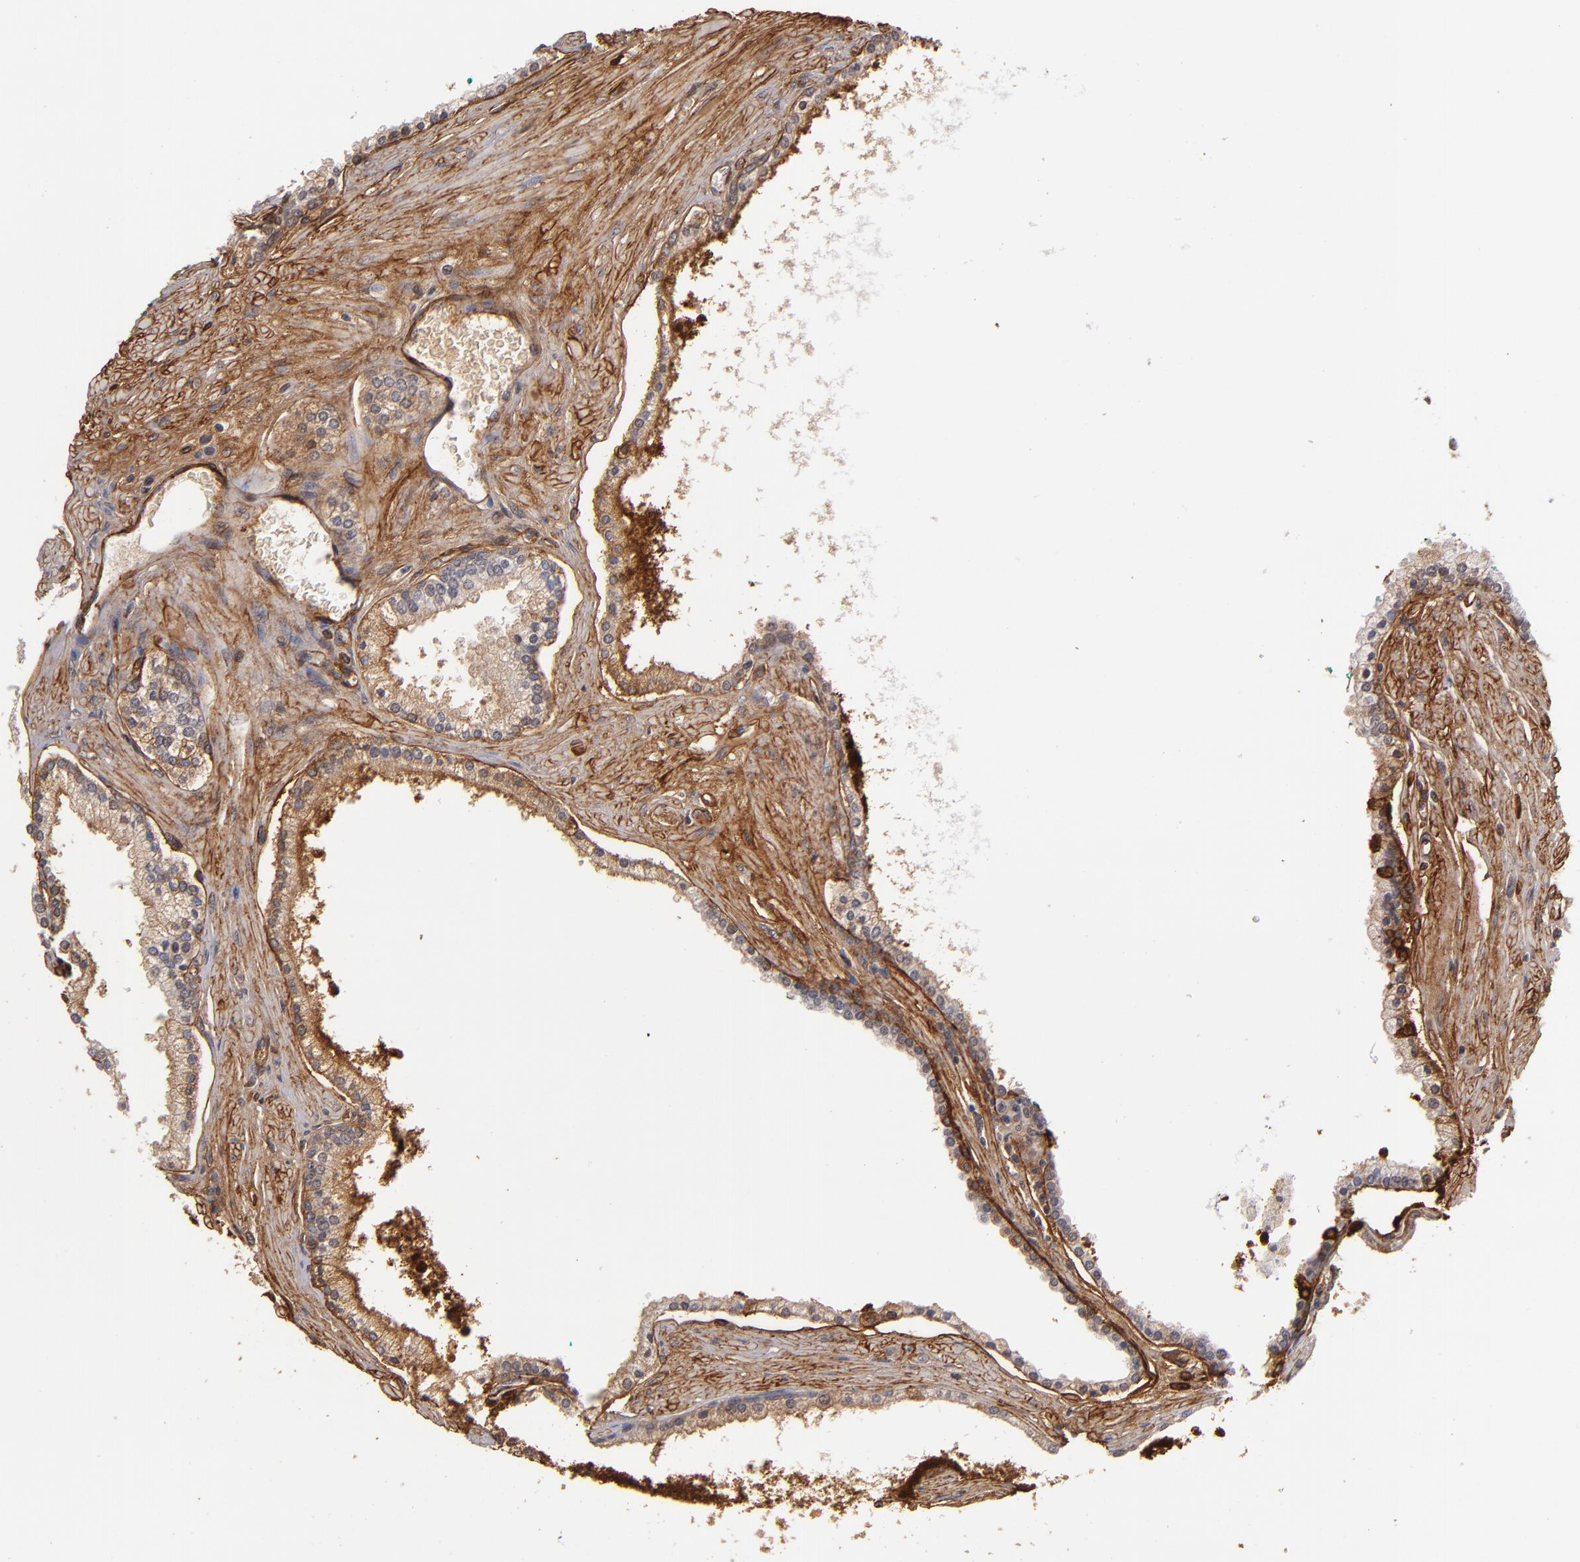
{"staining": {"intensity": "weak", "quantity": "25%-75%", "location": "cytoplasmic/membranous"}, "tissue": "prostate cancer", "cell_type": "Tumor cells", "image_type": "cancer", "snomed": [{"axis": "morphology", "description": "Adenocarcinoma, High grade"}, {"axis": "topography", "description": "Prostate"}], "caption": "There is low levels of weak cytoplasmic/membranous positivity in tumor cells of adenocarcinoma (high-grade) (prostate), as demonstrated by immunohistochemical staining (brown color).", "gene": "LAMC1", "patient": {"sex": "male", "age": 71}}